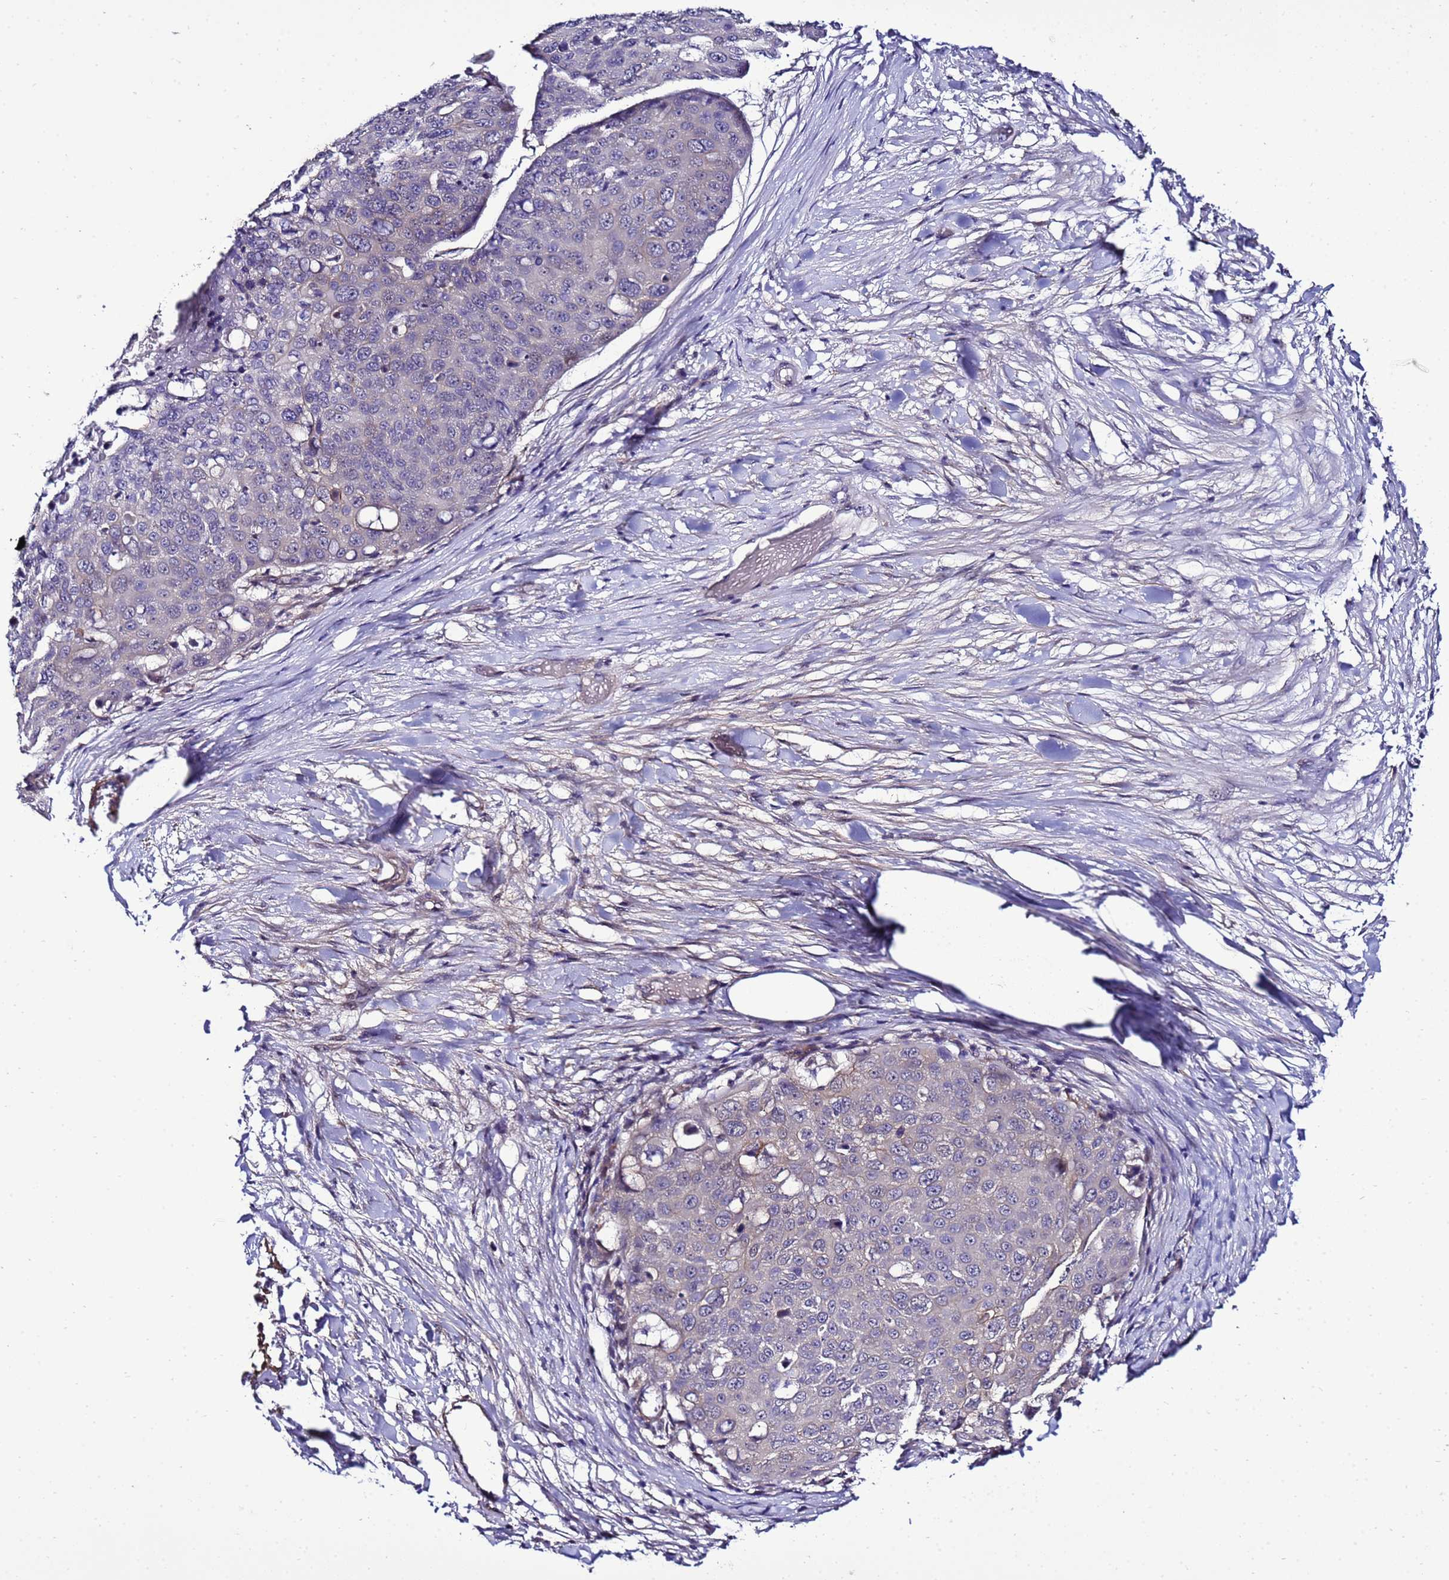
{"staining": {"intensity": "negative", "quantity": "none", "location": "none"}, "tissue": "skin cancer", "cell_type": "Tumor cells", "image_type": "cancer", "snomed": [{"axis": "morphology", "description": "Squamous cell carcinoma, NOS"}, {"axis": "topography", "description": "Skin"}], "caption": "Tumor cells show no significant protein staining in squamous cell carcinoma (skin).", "gene": "GZF1", "patient": {"sex": "male", "age": 71}}